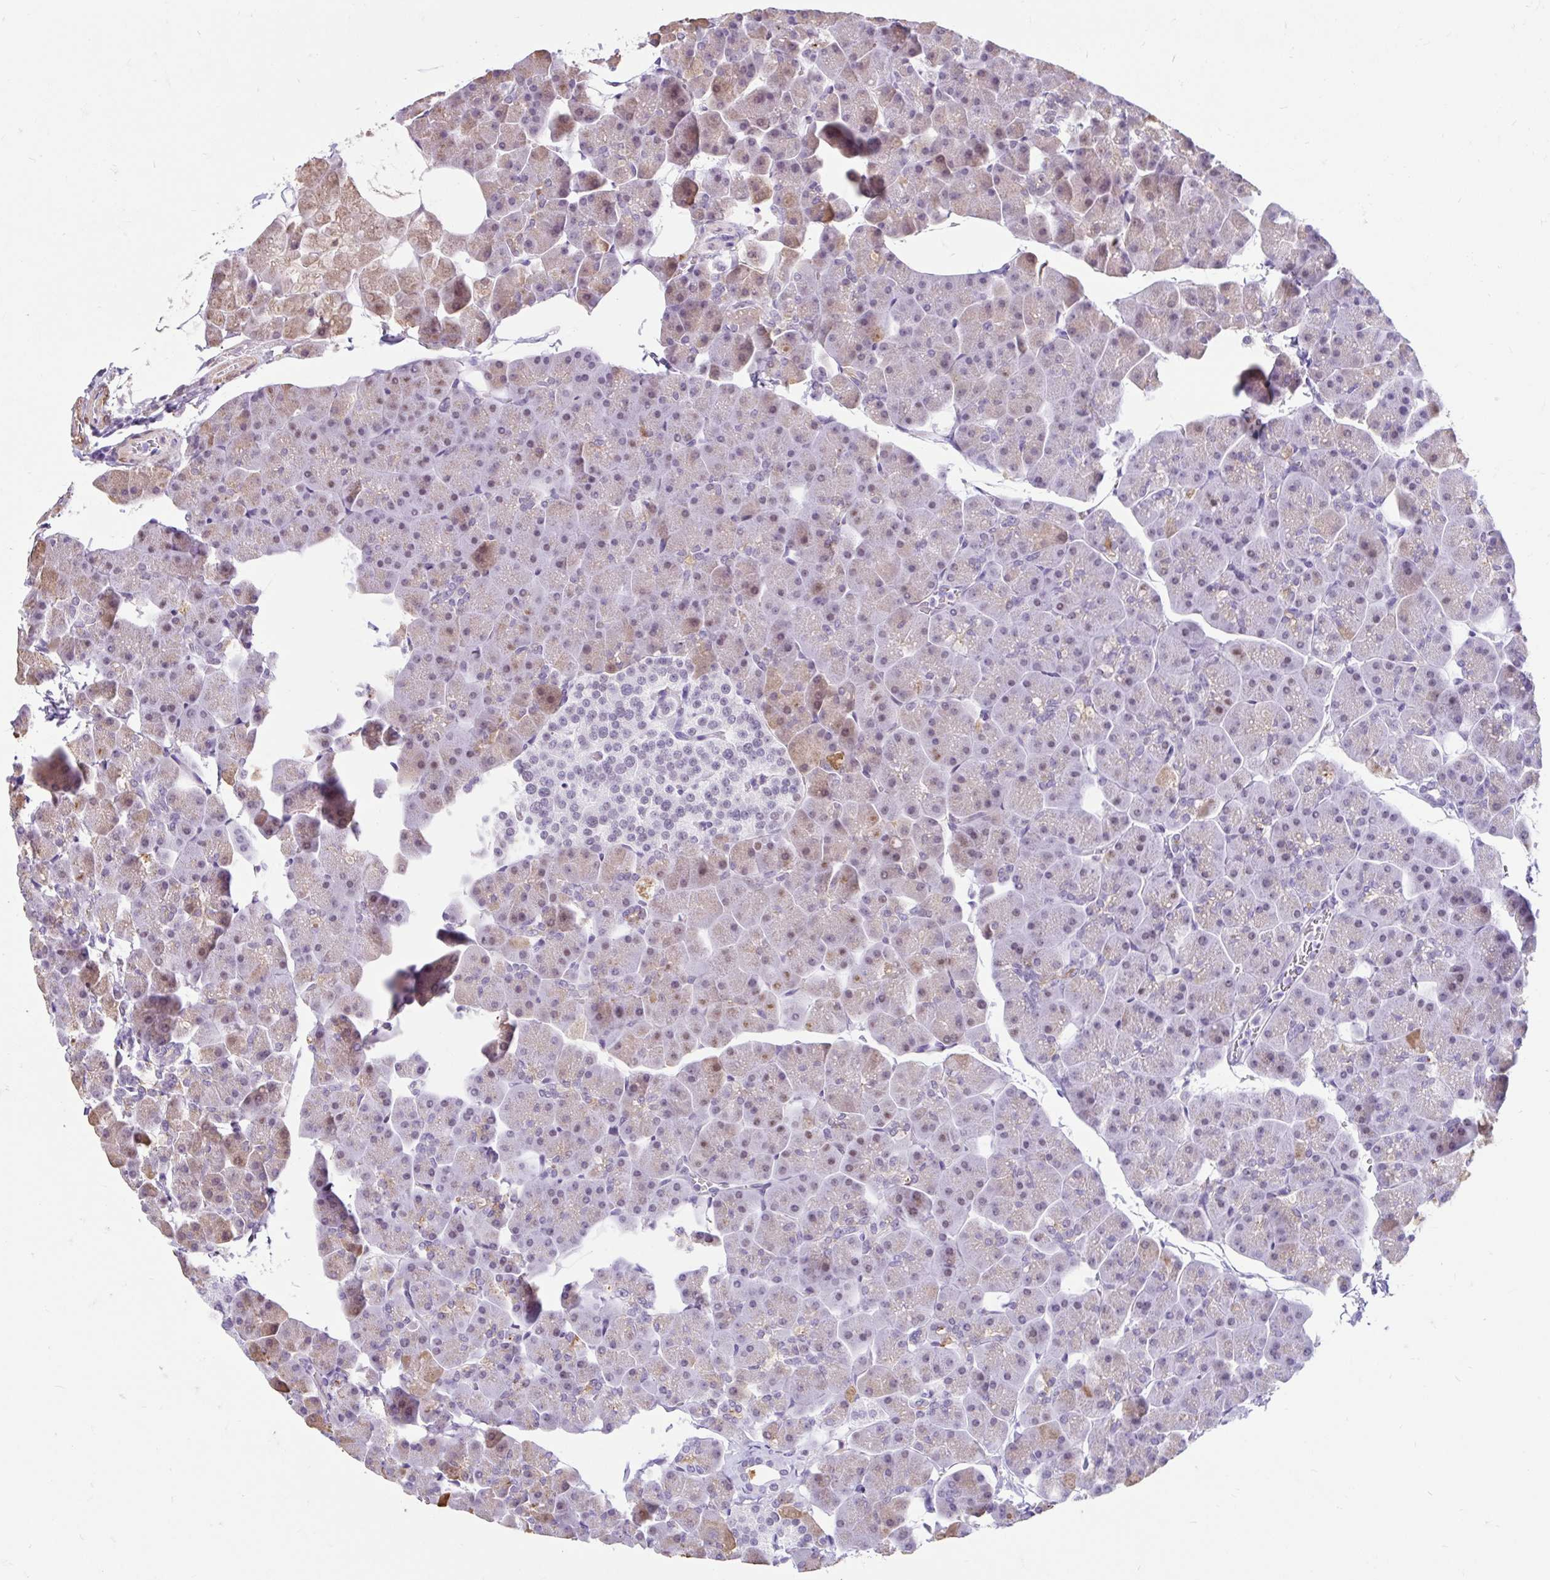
{"staining": {"intensity": "moderate", "quantity": "<25%", "location": "cytoplasmic/membranous,nuclear"}, "tissue": "pancreas", "cell_type": "Exocrine glandular cells", "image_type": "normal", "snomed": [{"axis": "morphology", "description": "Normal tissue, NOS"}, {"axis": "topography", "description": "Pancreas"}], "caption": "The image shows immunohistochemical staining of benign pancreas. There is moderate cytoplasmic/membranous,nuclear positivity is identified in approximately <25% of exocrine glandular cells. Immunohistochemistry (ihc) stains the protein of interest in brown and the nuclei are stained blue.", "gene": "DCAF17", "patient": {"sex": "male", "age": 35}}